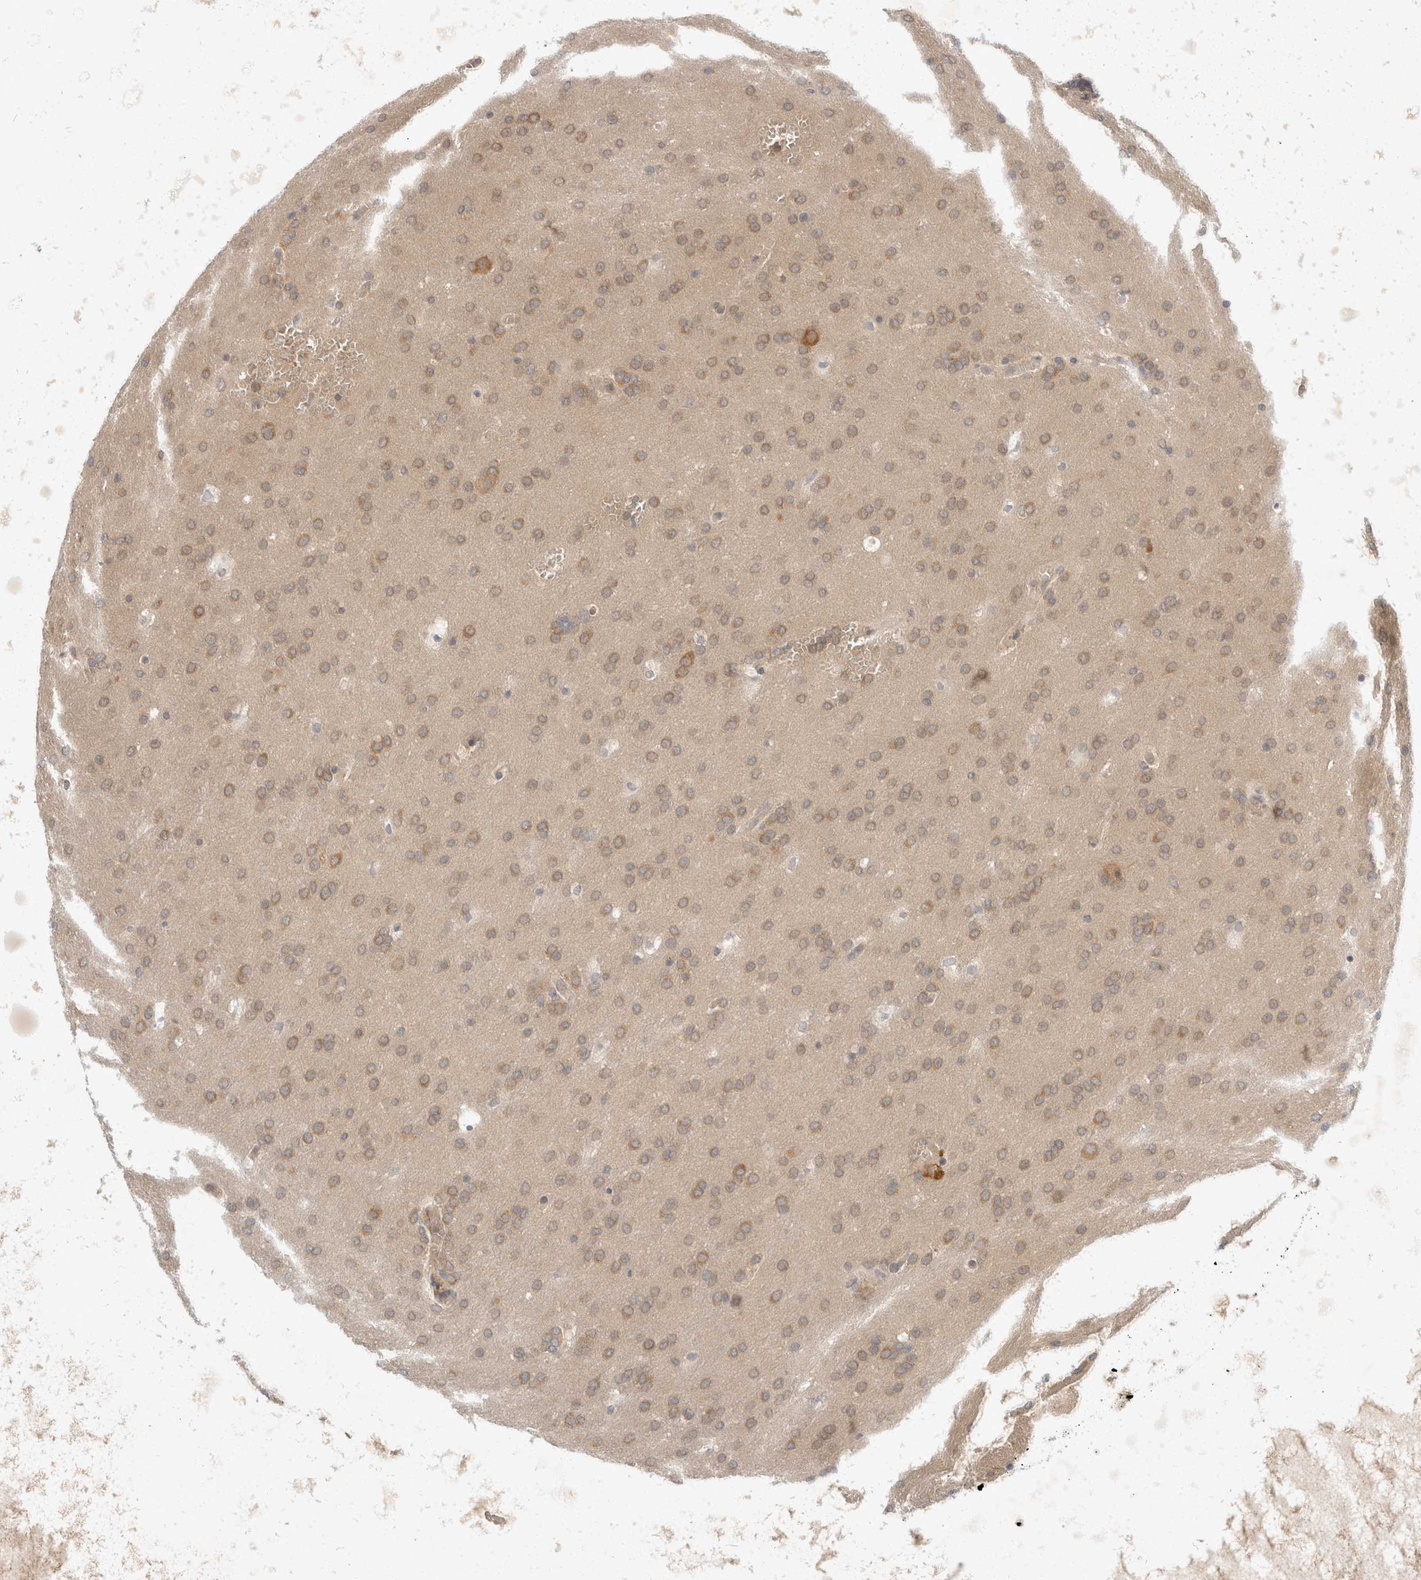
{"staining": {"intensity": "weak", "quantity": ">75%", "location": "cytoplasmic/membranous"}, "tissue": "glioma", "cell_type": "Tumor cells", "image_type": "cancer", "snomed": [{"axis": "morphology", "description": "Glioma, malignant, Low grade"}, {"axis": "topography", "description": "Brain"}], "caption": "High-power microscopy captured an immunohistochemistry micrograph of malignant glioma (low-grade), revealing weak cytoplasmic/membranous positivity in about >75% of tumor cells.", "gene": "EIF4G3", "patient": {"sex": "female", "age": 37}}